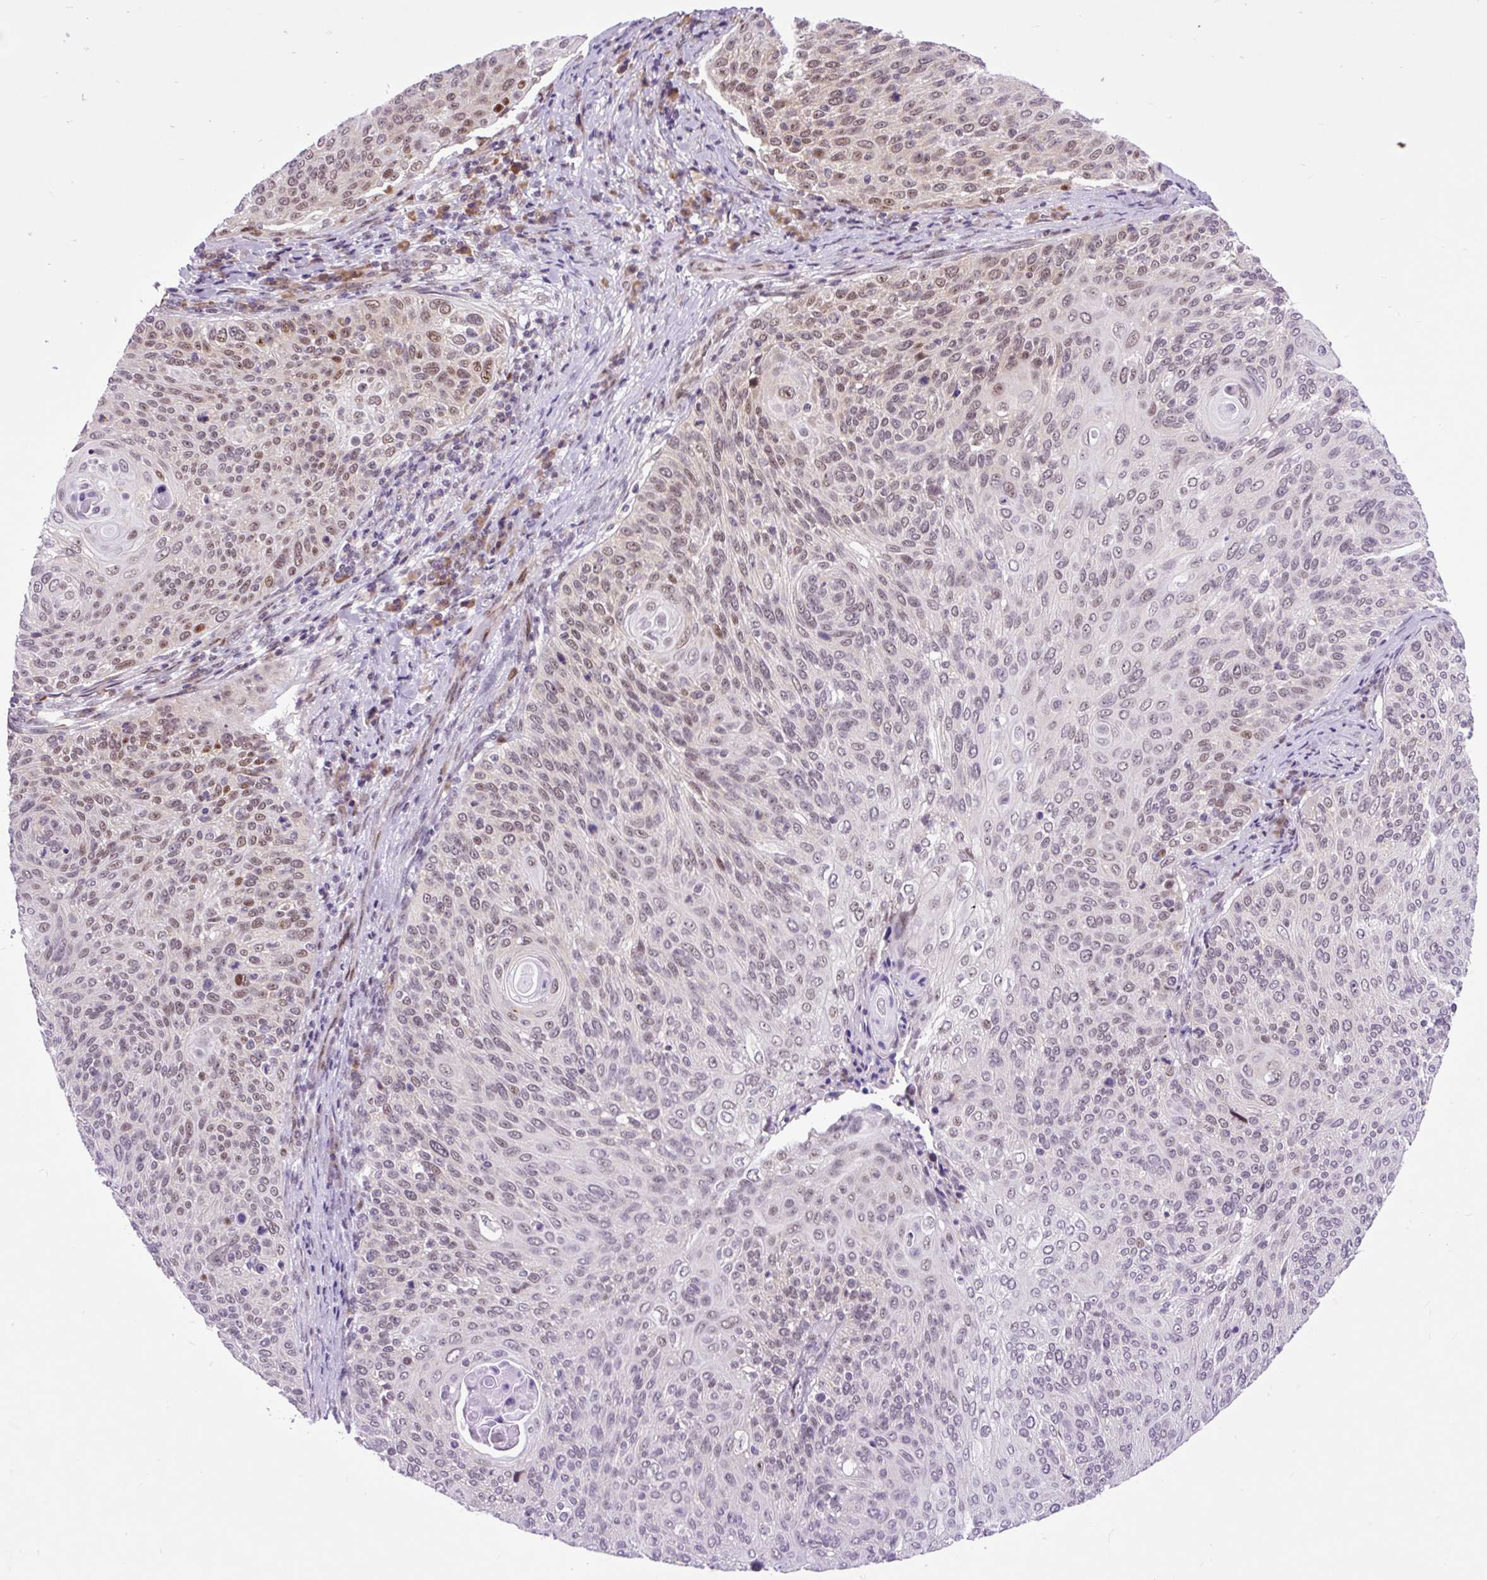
{"staining": {"intensity": "moderate", "quantity": "25%-75%", "location": "nuclear"}, "tissue": "cervical cancer", "cell_type": "Tumor cells", "image_type": "cancer", "snomed": [{"axis": "morphology", "description": "Squamous cell carcinoma, NOS"}, {"axis": "topography", "description": "Cervix"}], "caption": "Protein staining of cervical squamous cell carcinoma tissue shows moderate nuclear staining in approximately 25%-75% of tumor cells.", "gene": "CLK2", "patient": {"sex": "female", "age": 31}}